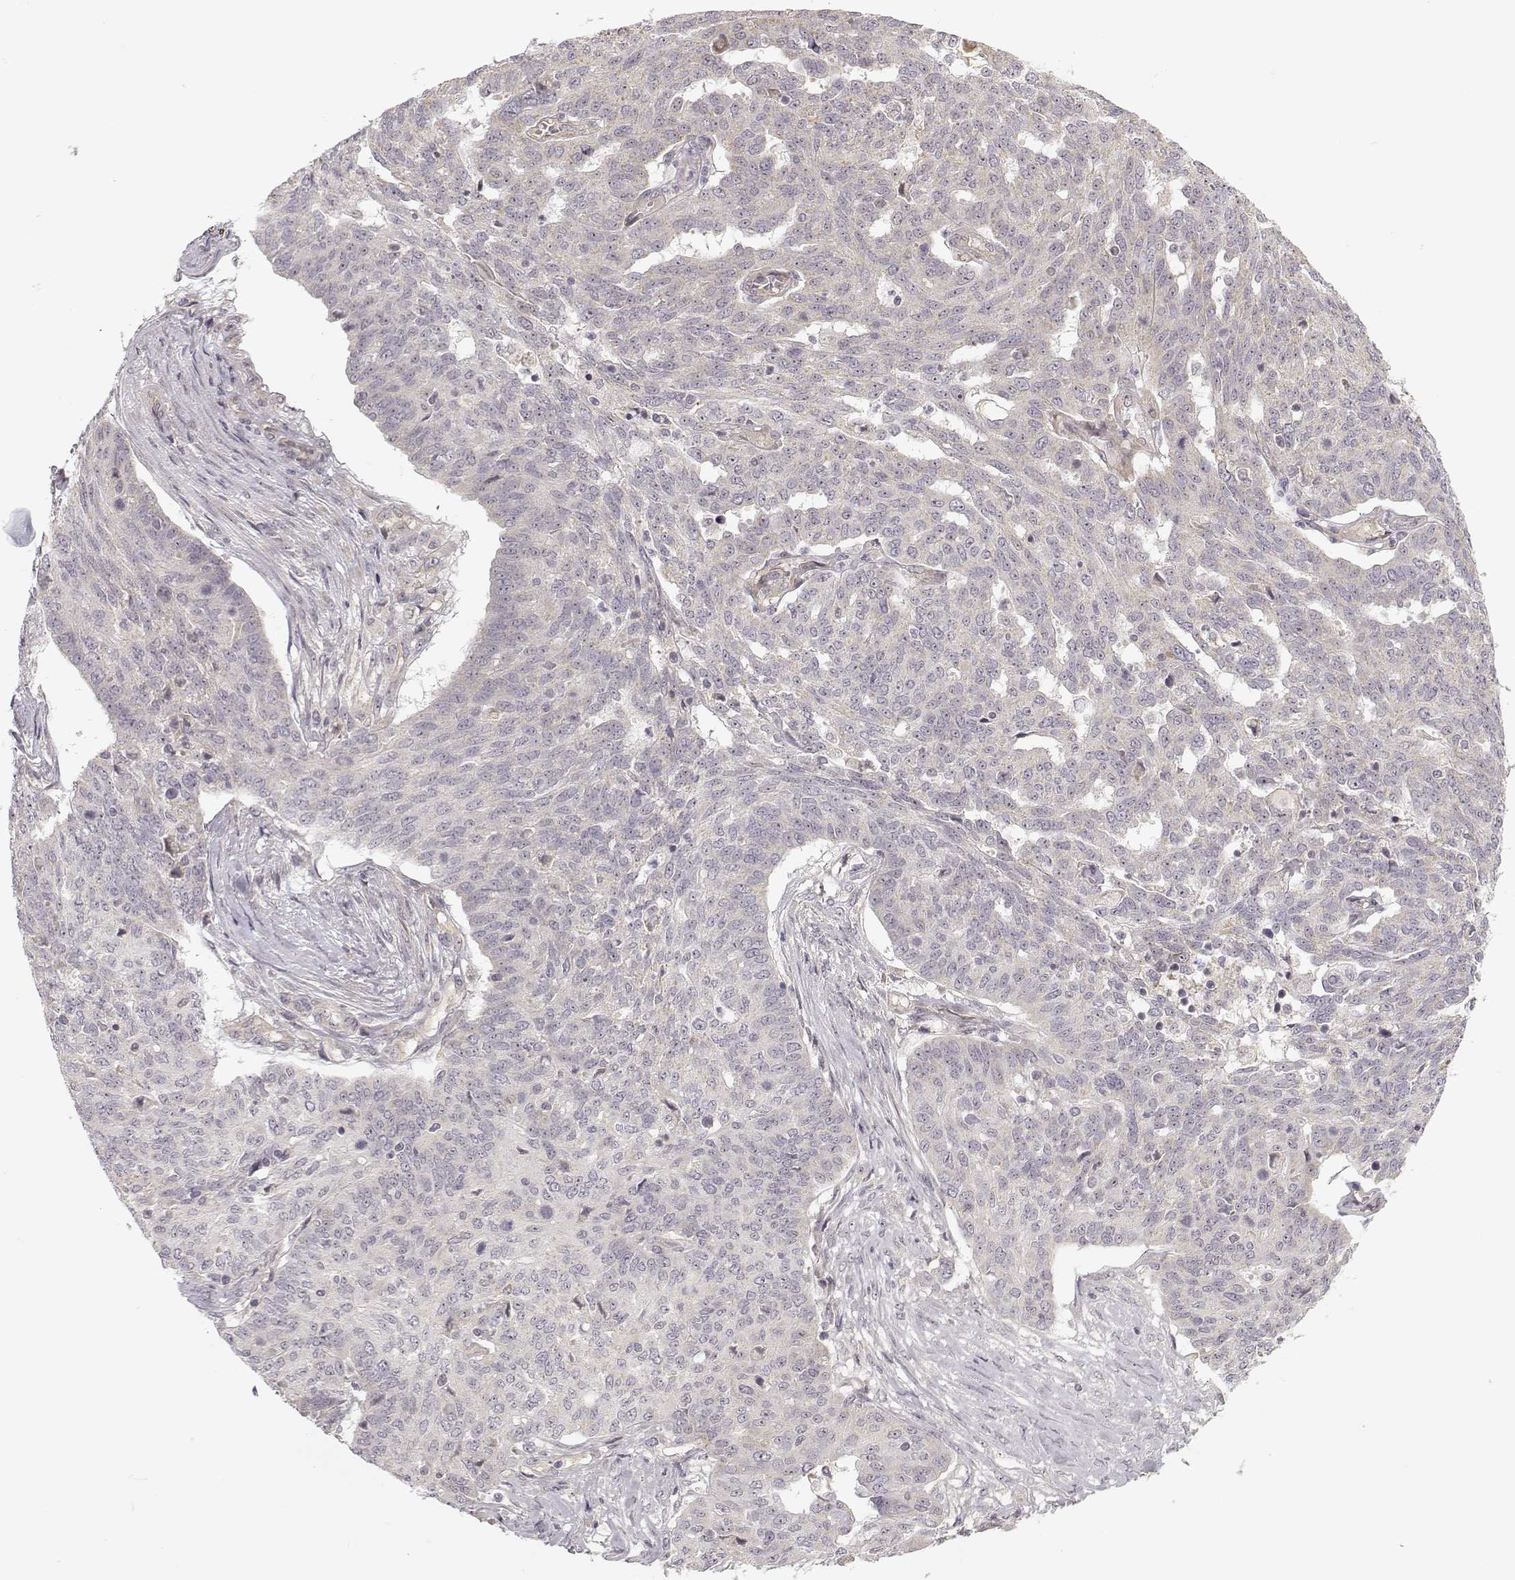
{"staining": {"intensity": "negative", "quantity": "none", "location": "none"}, "tissue": "ovarian cancer", "cell_type": "Tumor cells", "image_type": "cancer", "snomed": [{"axis": "morphology", "description": "Cystadenocarcinoma, serous, NOS"}, {"axis": "topography", "description": "Ovary"}], "caption": "Tumor cells show no significant staining in ovarian cancer (serous cystadenocarcinoma).", "gene": "MED12L", "patient": {"sex": "female", "age": 67}}